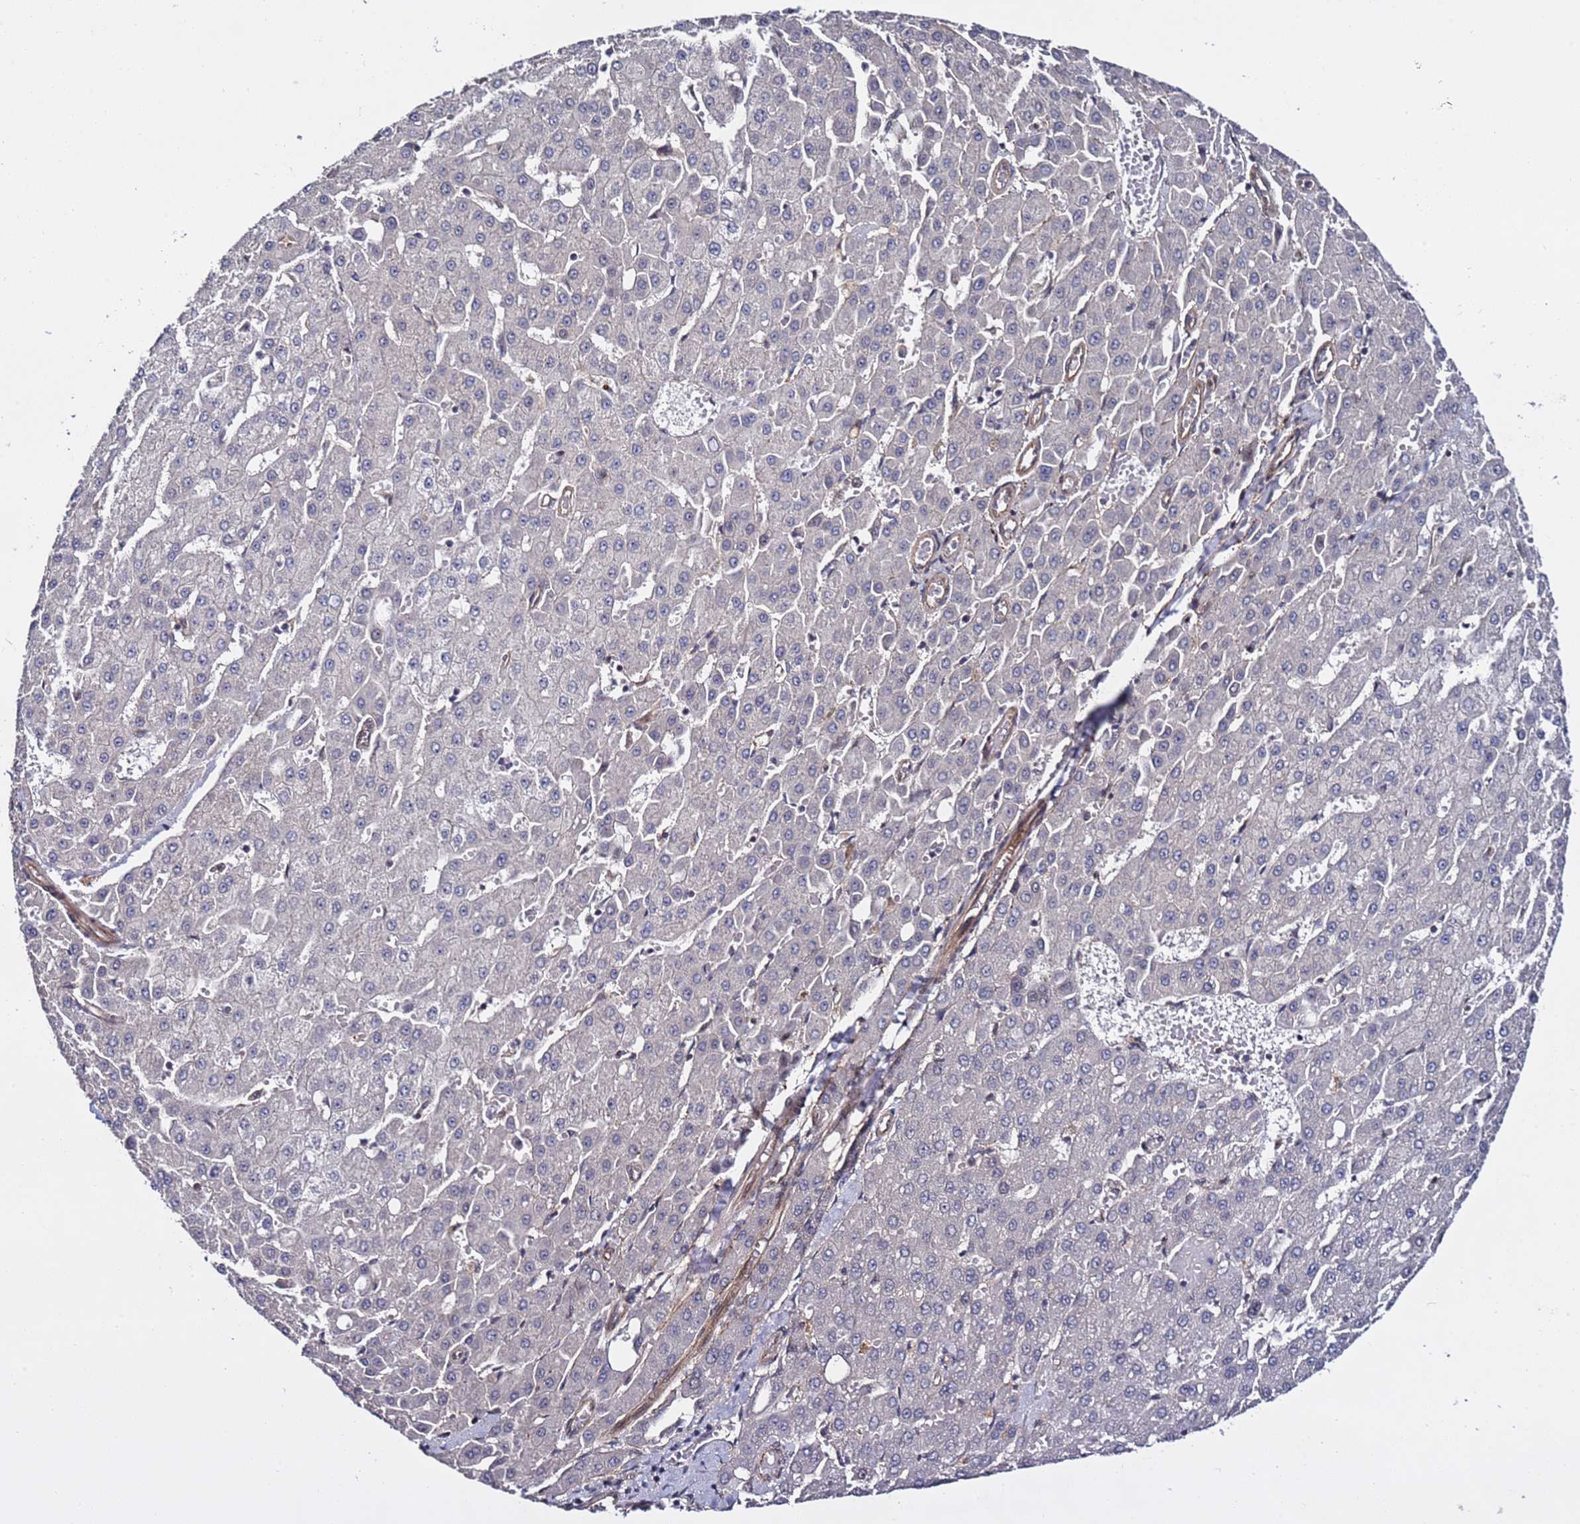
{"staining": {"intensity": "negative", "quantity": "none", "location": "none"}, "tissue": "liver cancer", "cell_type": "Tumor cells", "image_type": "cancer", "snomed": [{"axis": "morphology", "description": "Carcinoma, Hepatocellular, NOS"}, {"axis": "topography", "description": "Liver"}], "caption": "This is an immunohistochemistry (IHC) histopathology image of liver cancer. There is no expression in tumor cells.", "gene": "POLR2D", "patient": {"sex": "male", "age": 47}}